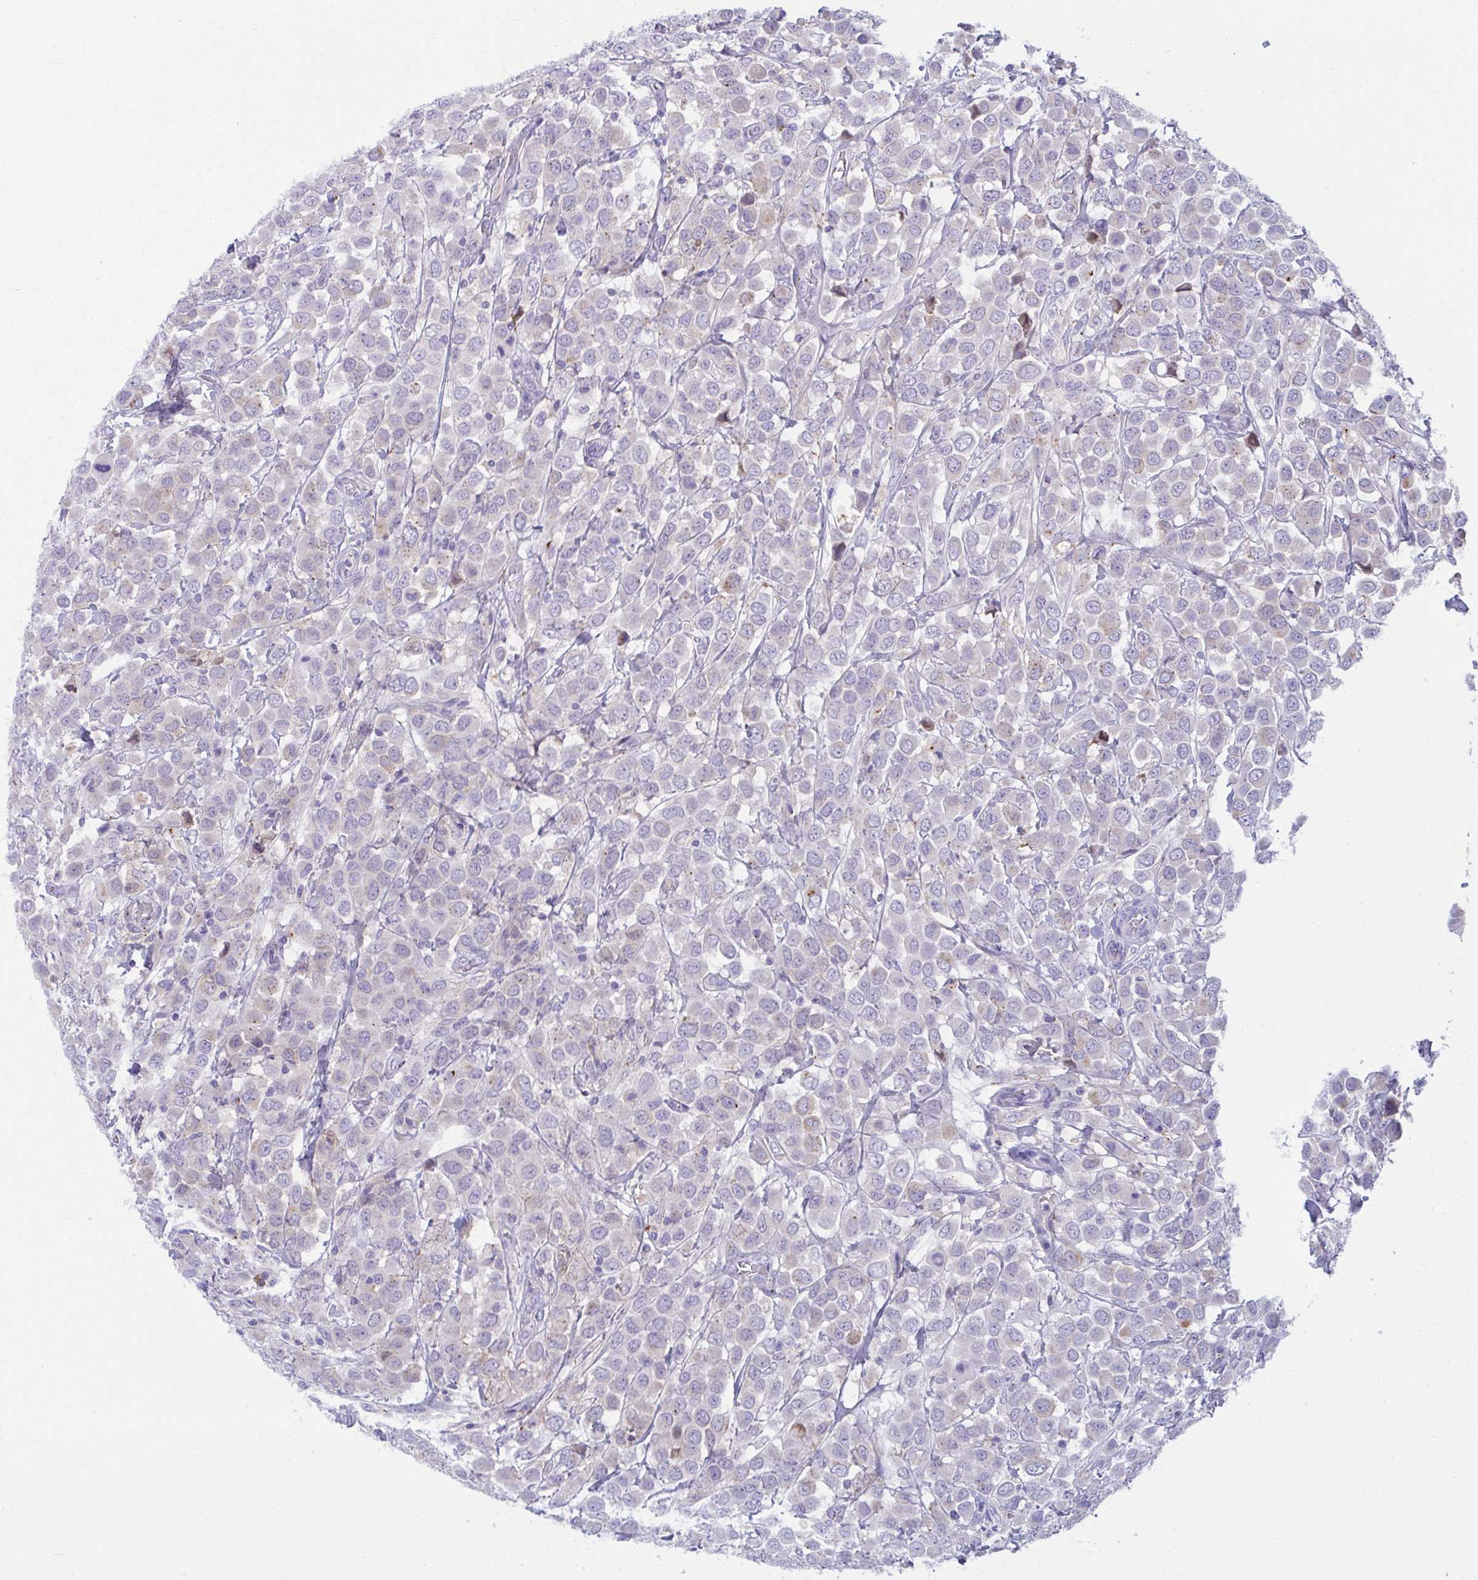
{"staining": {"intensity": "negative", "quantity": "none", "location": "none"}, "tissue": "breast cancer", "cell_type": "Tumor cells", "image_type": "cancer", "snomed": [{"axis": "morphology", "description": "Duct carcinoma"}, {"axis": "topography", "description": "Breast"}], "caption": "Photomicrograph shows no protein expression in tumor cells of breast infiltrating ductal carcinoma tissue.", "gene": "RGPD5", "patient": {"sex": "female", "age": 61}}